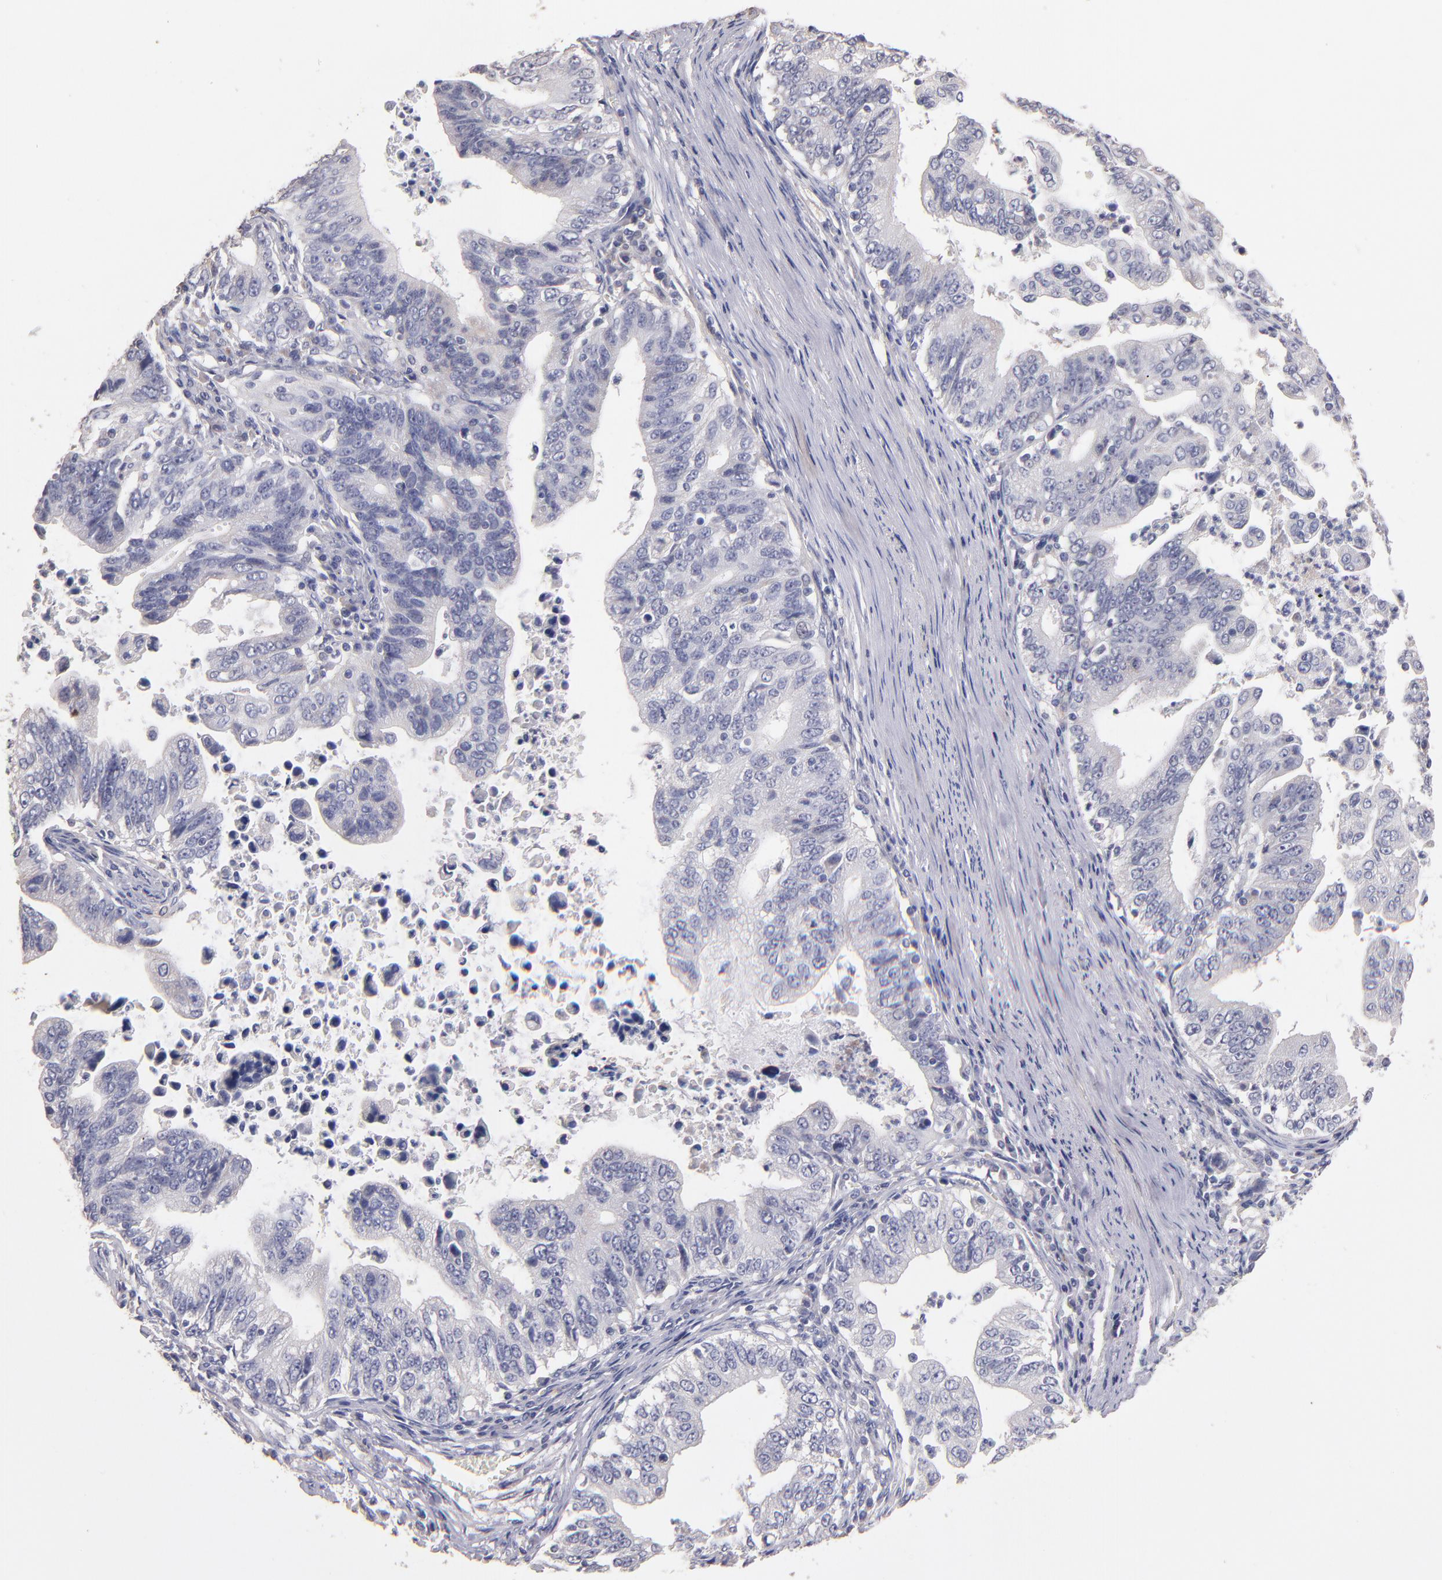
{"staining": {"intensity": "negative", "quantity": "none", "location": "none"}, "tissue": "stomach cancer", "cell_type": "Tumor cells", "image_type": "cancer", "snomed": [{"axis": "morphology", "description": "Adenocarcinoma, NOS"}, {"axis": "topography", "description": "Stomach, upper"}], "caption": "This micrograph is of stomach cancer stained with immunohistochemistry to label a protein in brown with the nuclei are counter-stained blue. There is no positivity in tumor cells. (DAB (3,3'-diaminobenzidine) immunohistochemistry (IHC) visualized using brightfield microscopy, high magnification).", "gene": "MAGEE1", "patient": {"sex": "female", "age": 50}}